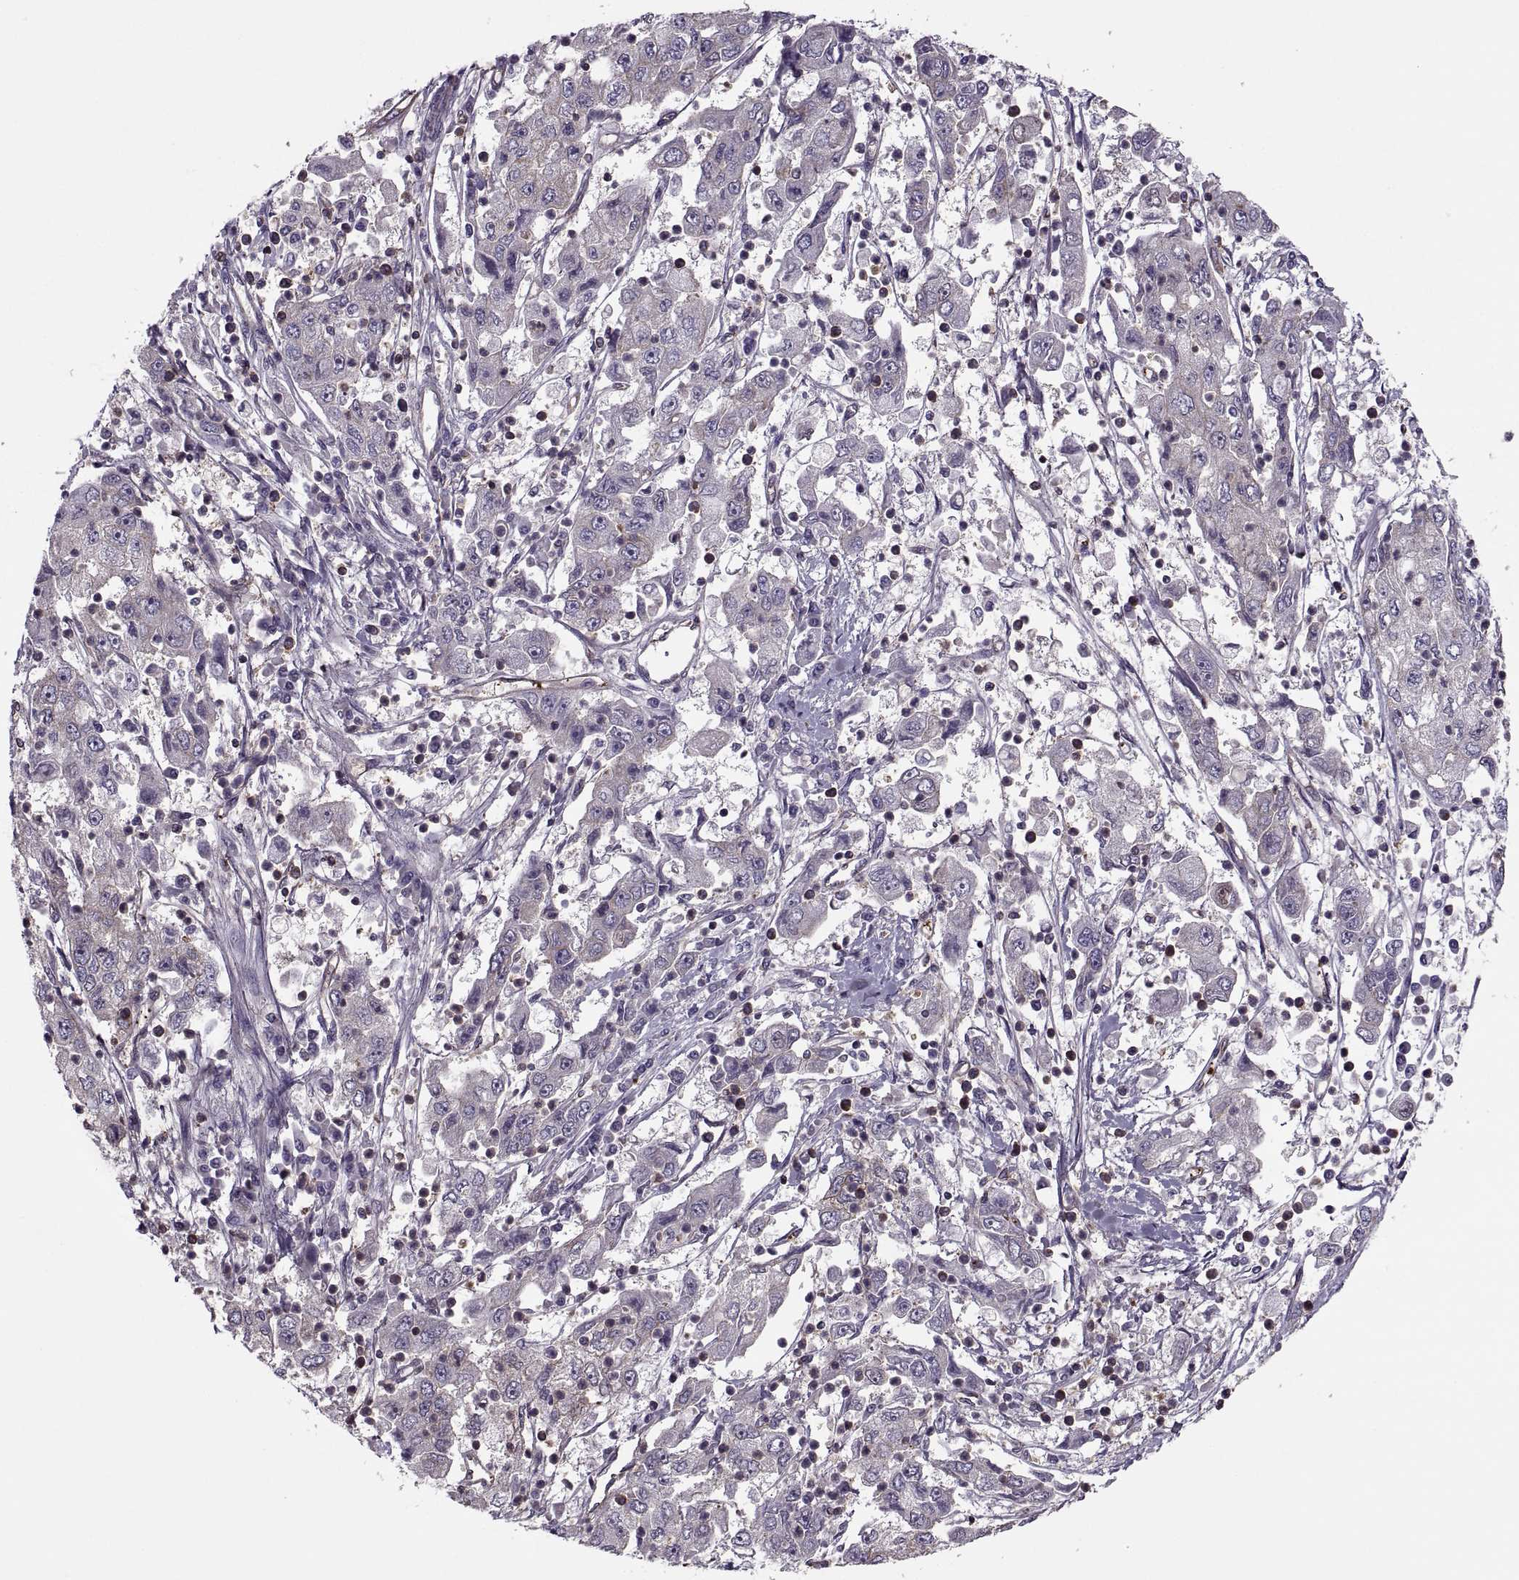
{"staining": {"intensity": "negative", "quantity": "none", "location": "none"}, "tissue": "cervical cancer", "cell_type": "Tumor cells", "image_type": "cancer", "snomed": [{"axis": "morphology", "description": "Squamous cell carcinoma, NOS"}, {"axis": "topography", "description": "Cervix"}], "caption": "Protein analysis of cervical cancer demonstrates no significant expression in tumor cells.", "gene": "SLC2A3", "patient": {"sex": "female", "age": 36}}